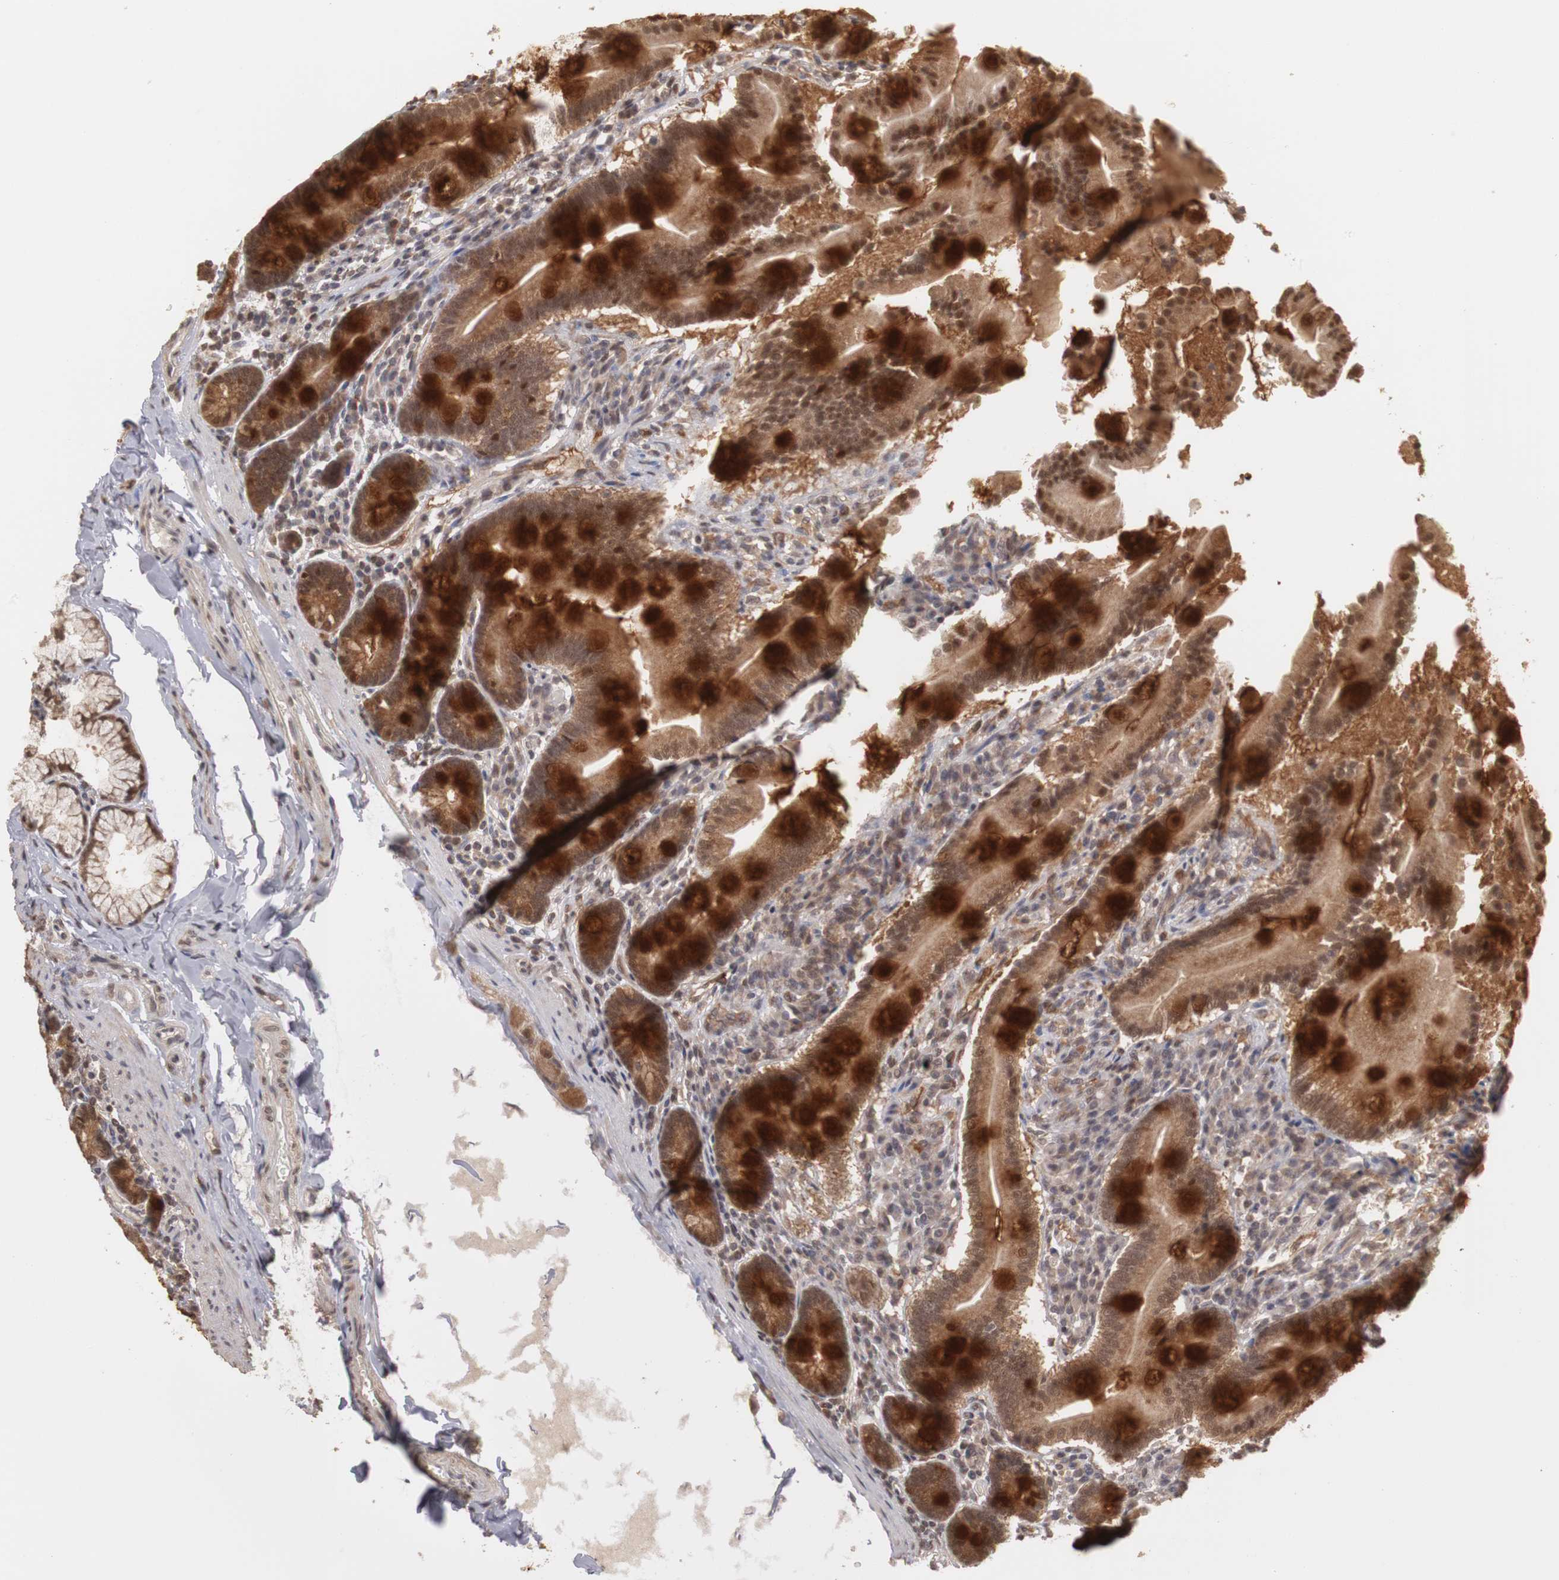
{"staining": {"intensity": "strong", "quantity": ">75%", "location": "cytoplasmic/membranous,nuclear"}, "tissue": "duodenum", "cell_type": "Glandular cells", "image_type": "normal", "snomed": [{"axis": "morphology", "description": "Normal tissue, NOS"}, {"axis": "topography", "description": "Duodenum"}], "caption": "Immunohistochemistry (DAB) staining of benign duodenum shows strong cytoplasmic/membranous,nuclear protein expression in about >75% of glandular cells.", "gene": "PLEKHA1", "patient": {"sex": "male", "age": 50}}